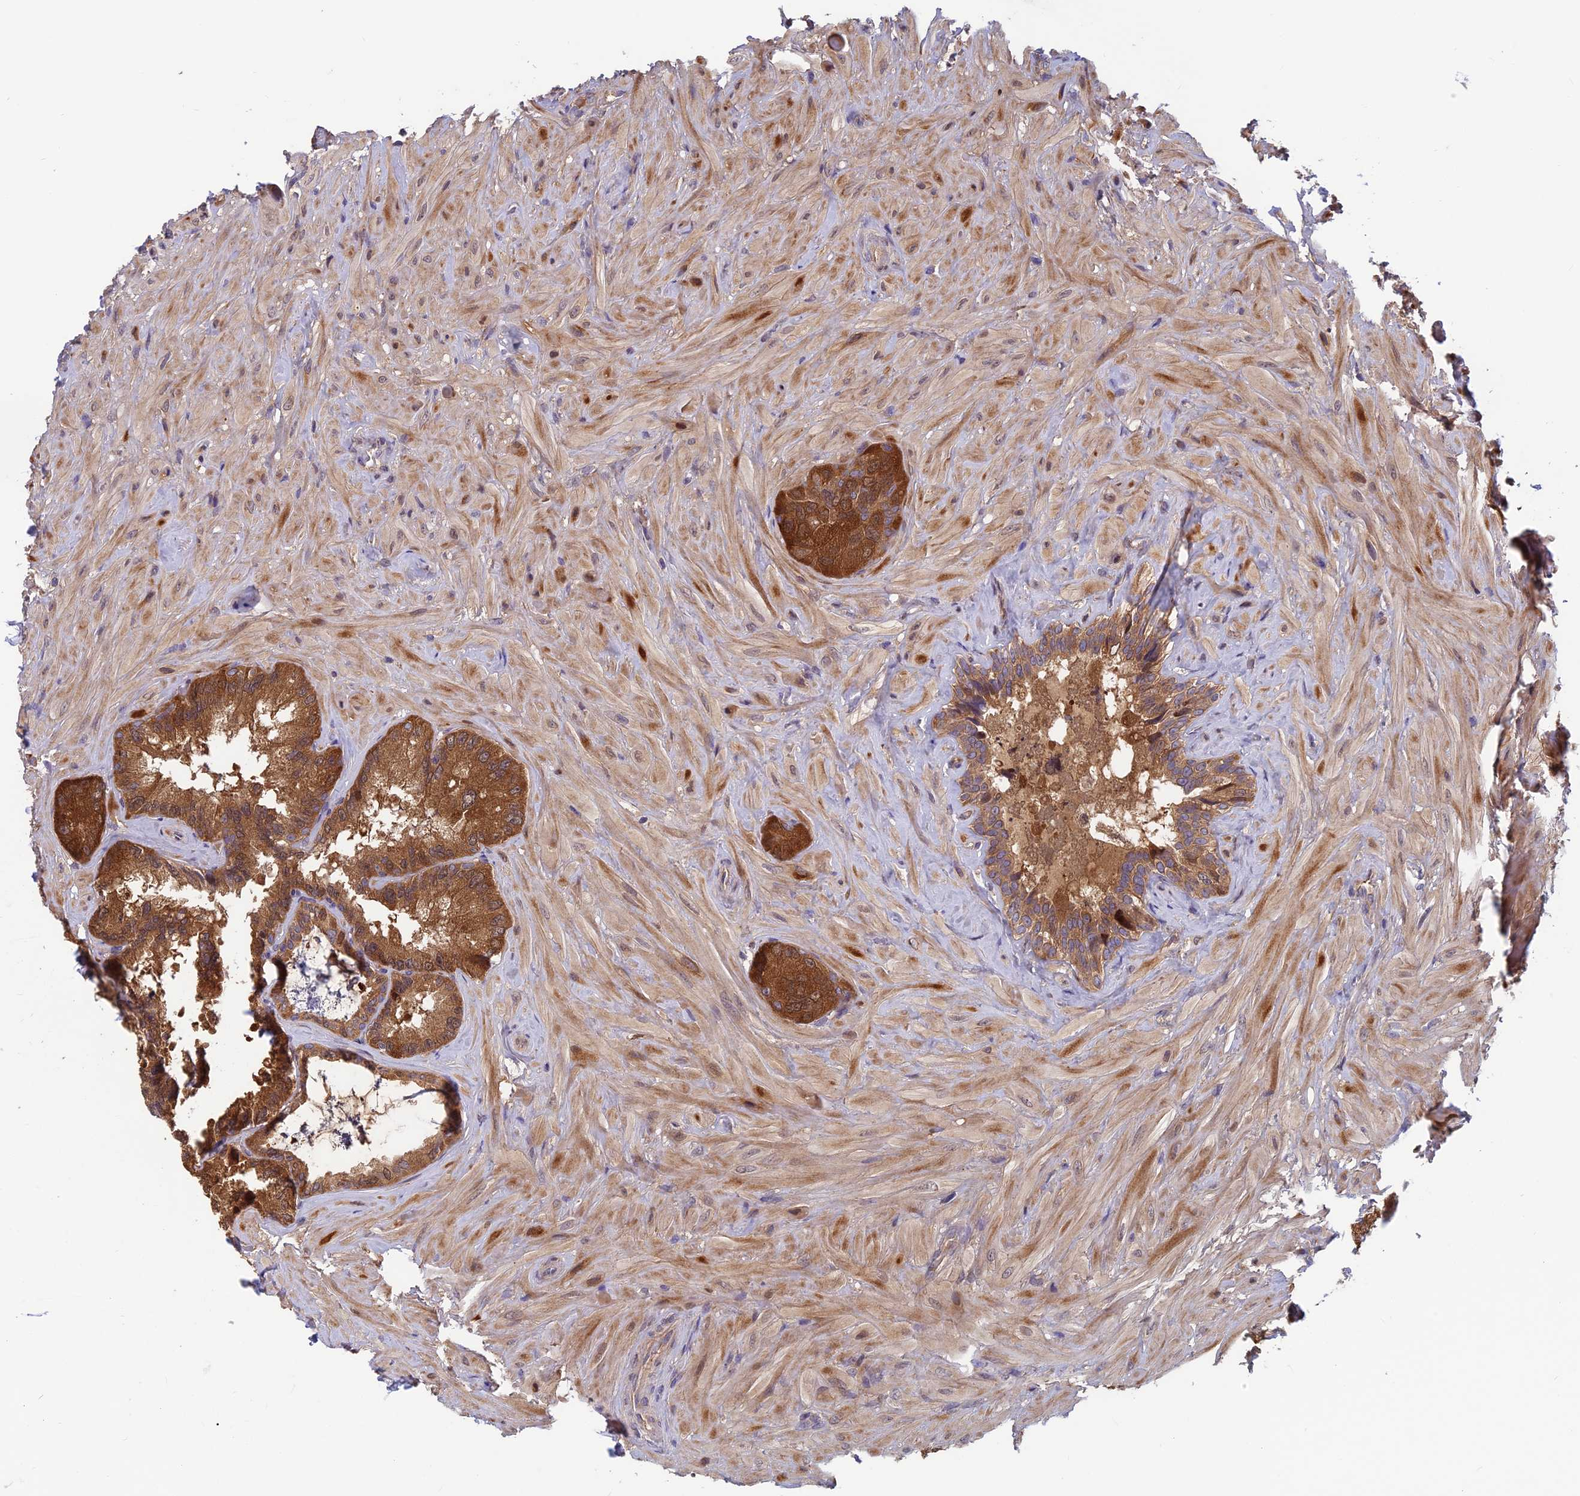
{"staining": {"intensity": "strong", "quantity": ">75%", "location": "cytoplasmic/membranous"}, "tissue": "seminal vesicle", "cell_type": "Glandular cells", "image_type": "normal", "snomed": [{"axis": "morphology", "description": "Normal tissue, NOS"}, {"axis": "topography", "description": "Seminal veicle"}, {"axis": "topography", "description": "Peripheral nerve tissue"}], "caption": "Seminal vesicle stained with a protein marker demonstrates strong staining in glandular cells.", "gene": "CCDC15", "patient": {"sex": "male", "age": 67}}